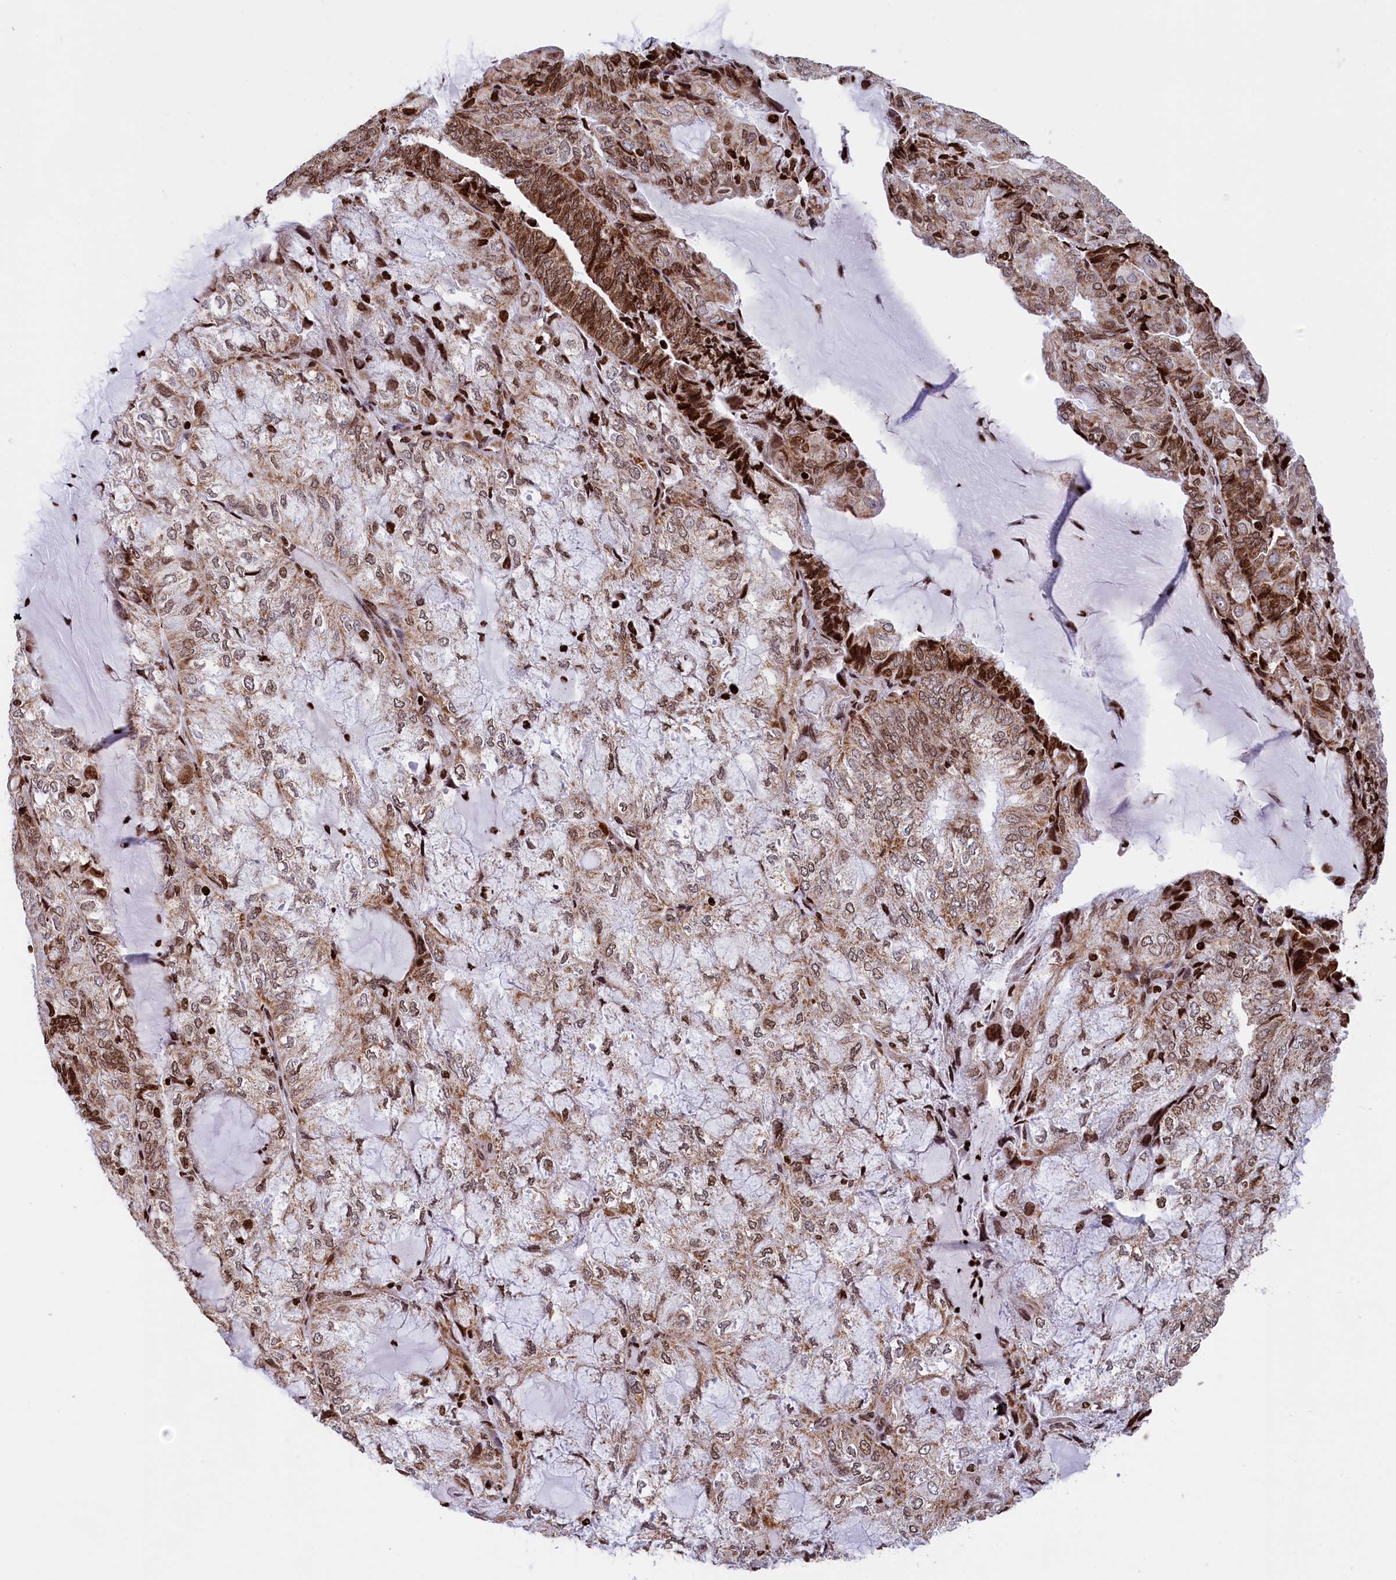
{"staining": {"intensity": "moderate", "quantity": ">75%", "location": "cytoplasmic/membranous,nuclear"}, "tissue": "endometrial cancer", "cell_type": "Tumor cells", "image_type": "cancer", "snomed": [{"axis": "morphology", "description": "Adenocarcinoma, NOS"}, {"axis": "topography", "description": "Endometrium"}], "caption": "This photomicrograph demonstrates endometrial cancer (adenocarcinoma) stained with immunohistochemistry to label a protein in brown. The cytoplasmic/membranous and nuclear of tumor cells show moderate positivity for the protein. Nuclei are counter-stained blue.", "gene": "TIMM29", "patient": {"sex": "female", "age": 81}}